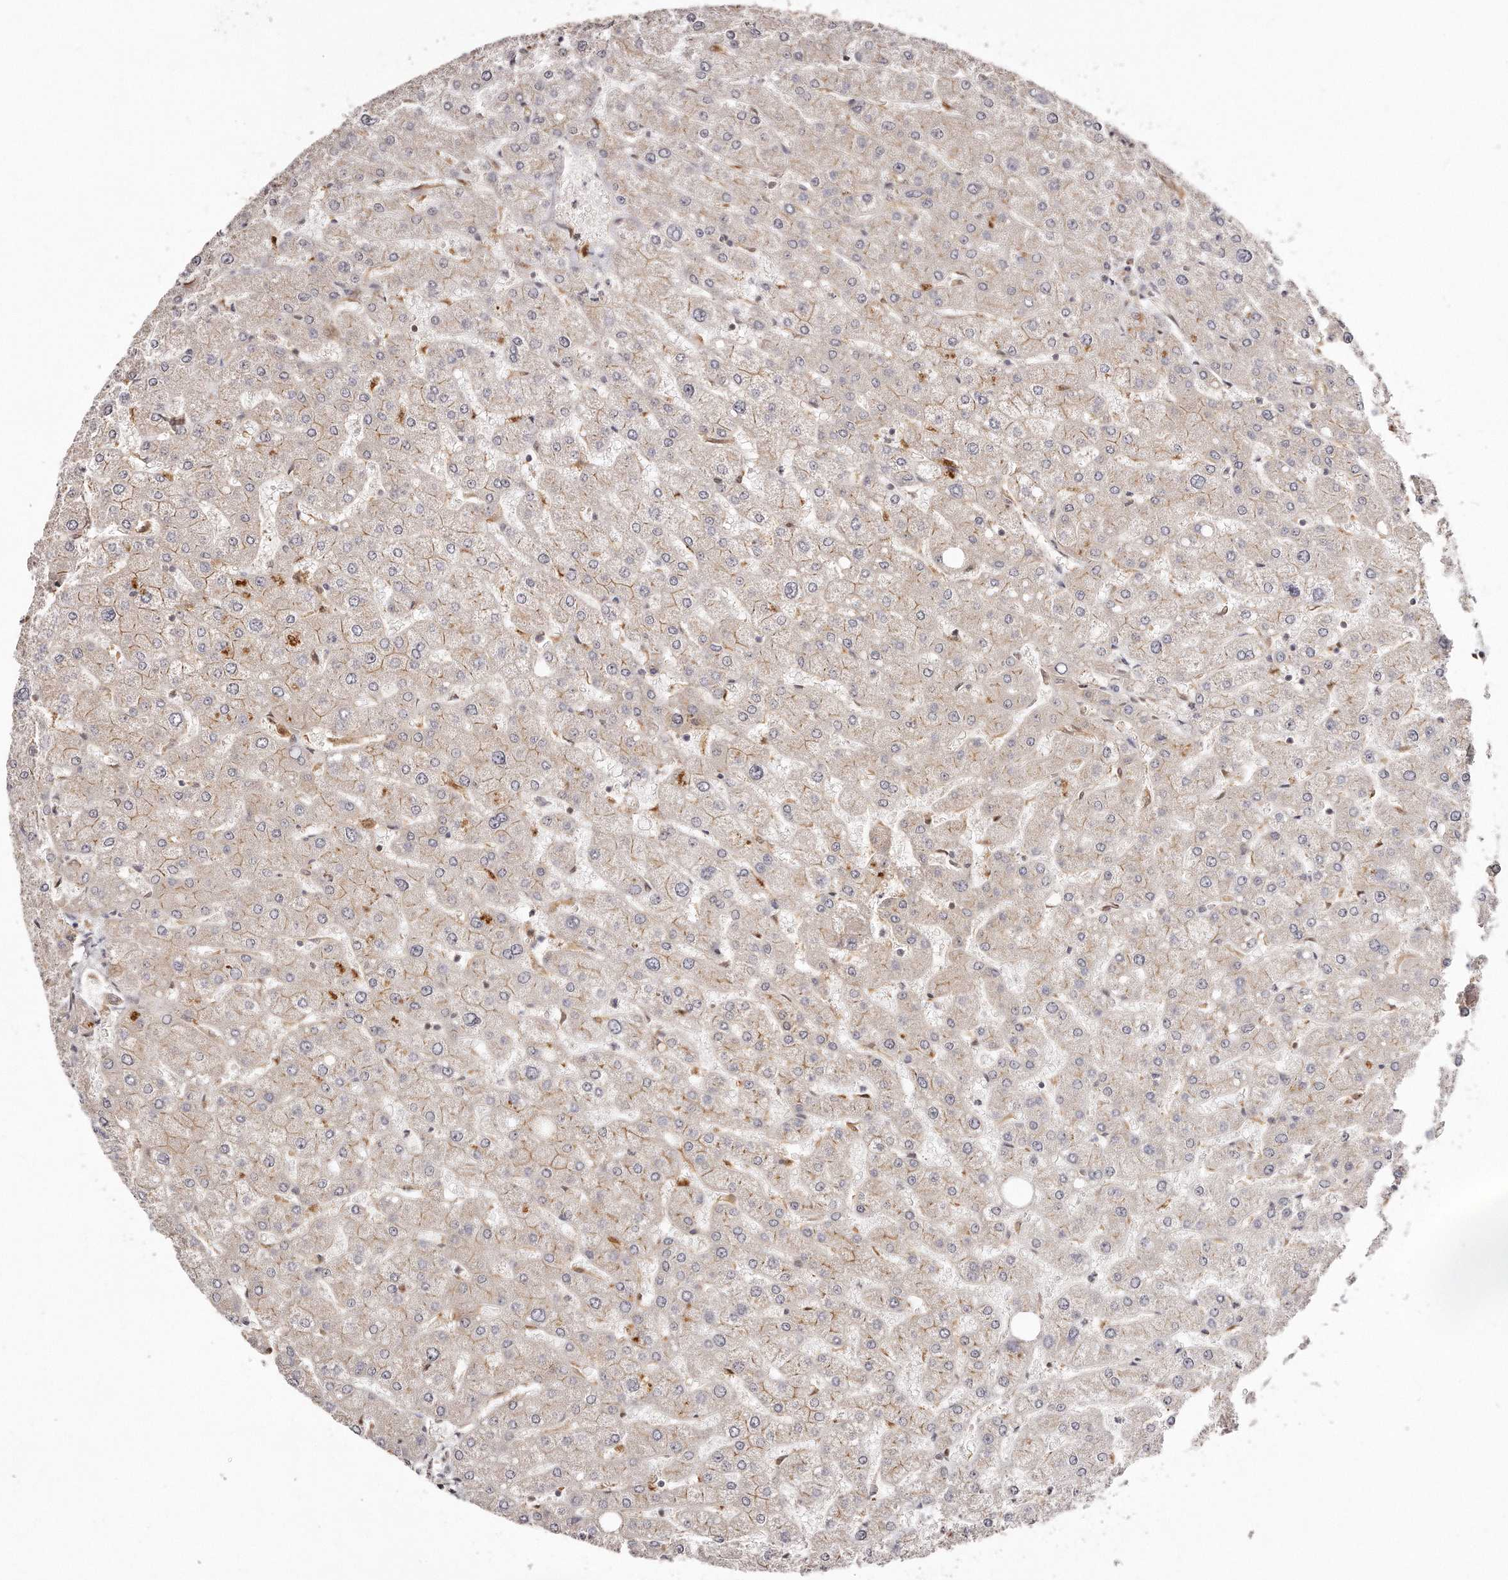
{"staining": {"intensity": "negative", "quantity": "none", "location": "none"}, "tissue": "liver", "cell_type": "Cholangiocytes", "image_type": "normal", "snomed": [{"axis": "morphology", "description": "Normal tissue, NOS"}, {"axis": "topography", "description": "Liver"}], "caption": "This is an immunohistochemistry micrograph of normal human liver. There is no positivity in cholangiocytes.", "gene": "GBP4", "patient": {"sex": "male", "age": 55}}